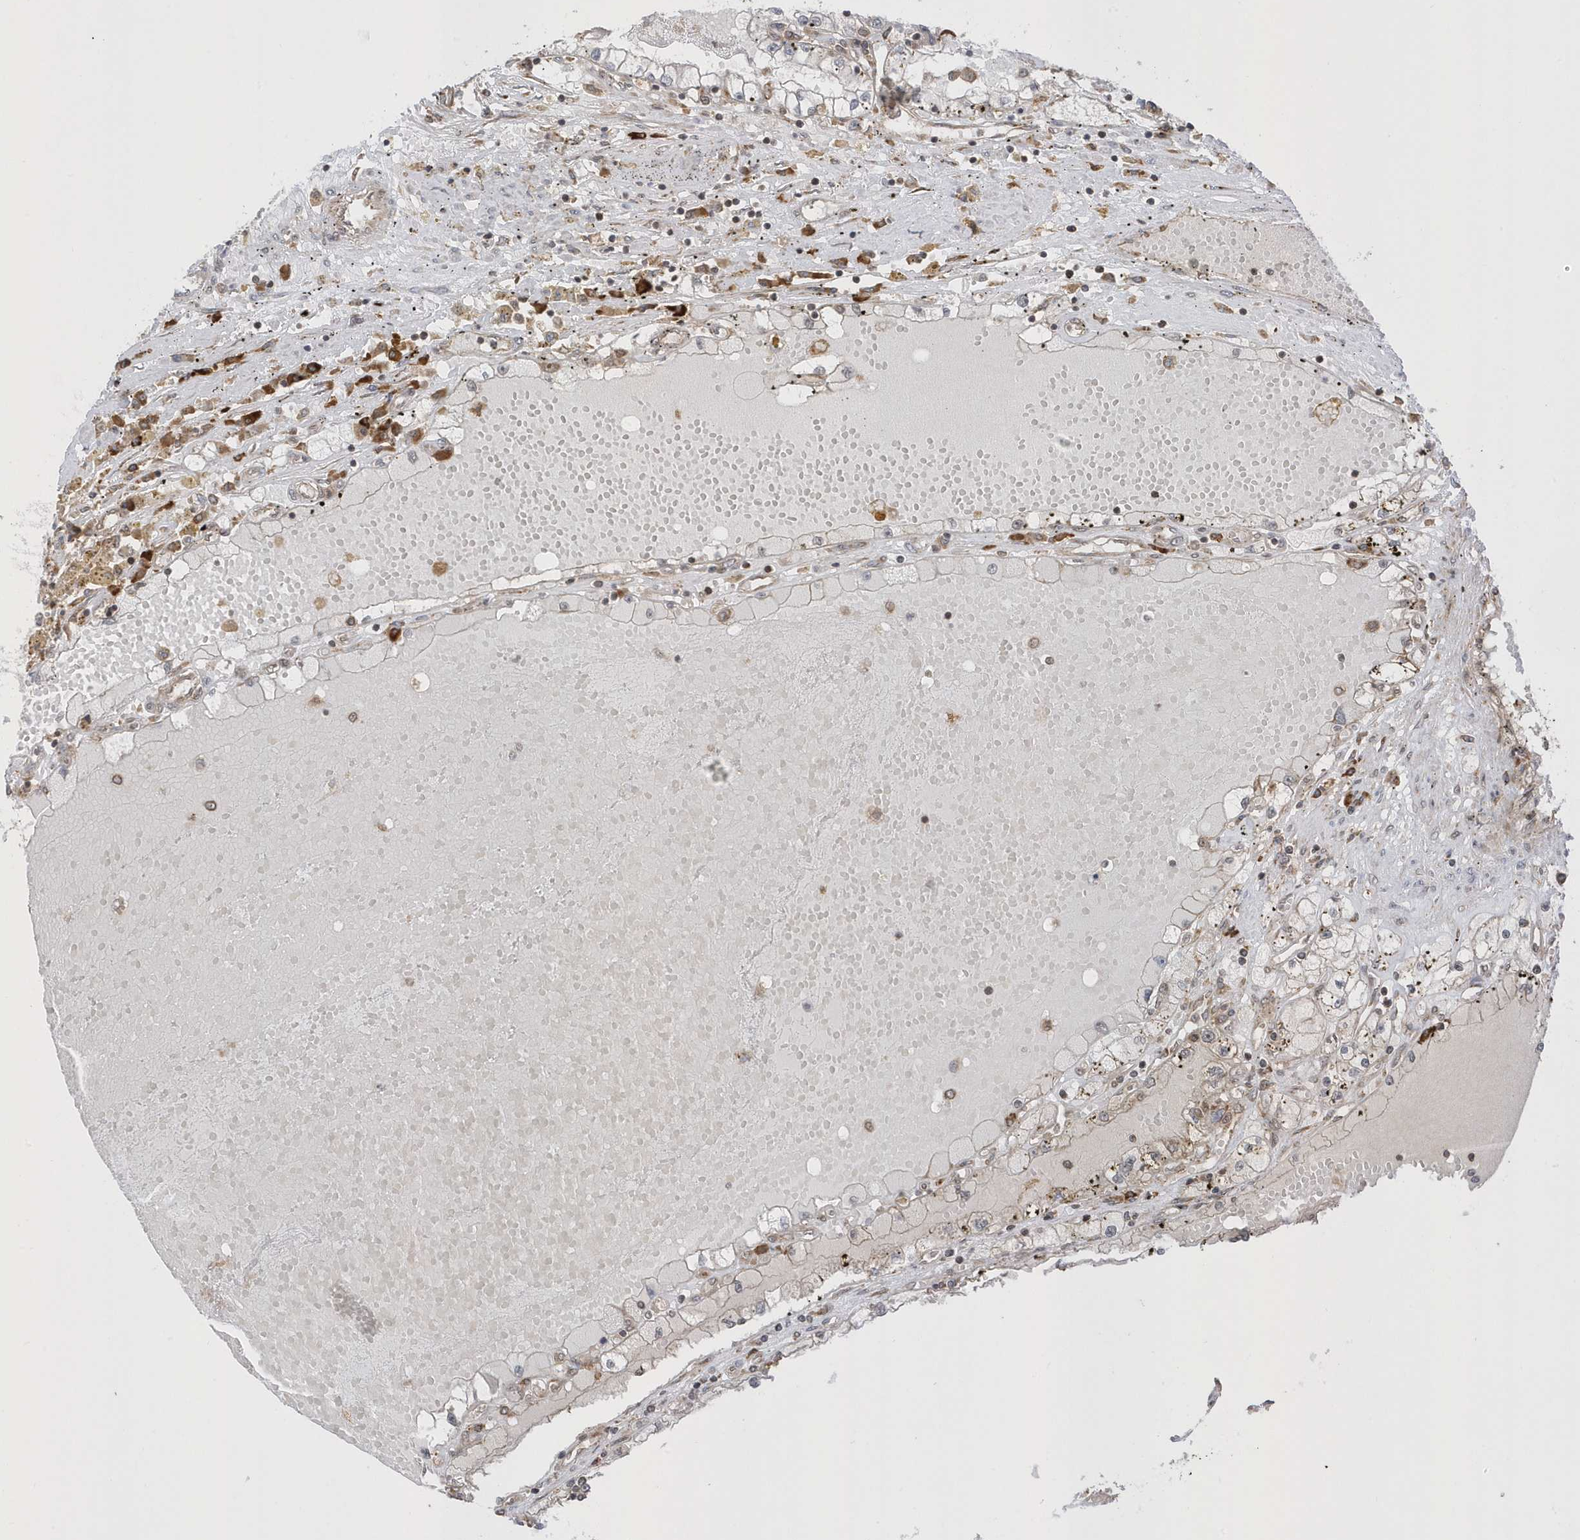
{"staining": {"intensity": "negative", "quantity": "none", "location": "none"}, "tissue": "renal cancer", "cell_type": "Tumor cells", "image_type": "cancer", "snomed": [{"axis": "morphology", "description": "Adenocarcinoma, NOS"}, {"axis": "topography", "description": "Kidney"}], "caption": "Adenocarcinoma (renal) stained for a protein using immunohistochemistry exhibits no expression tumor cells.", "gene": "METTL21A", "patient": {"sex": "male", "age": 56}}